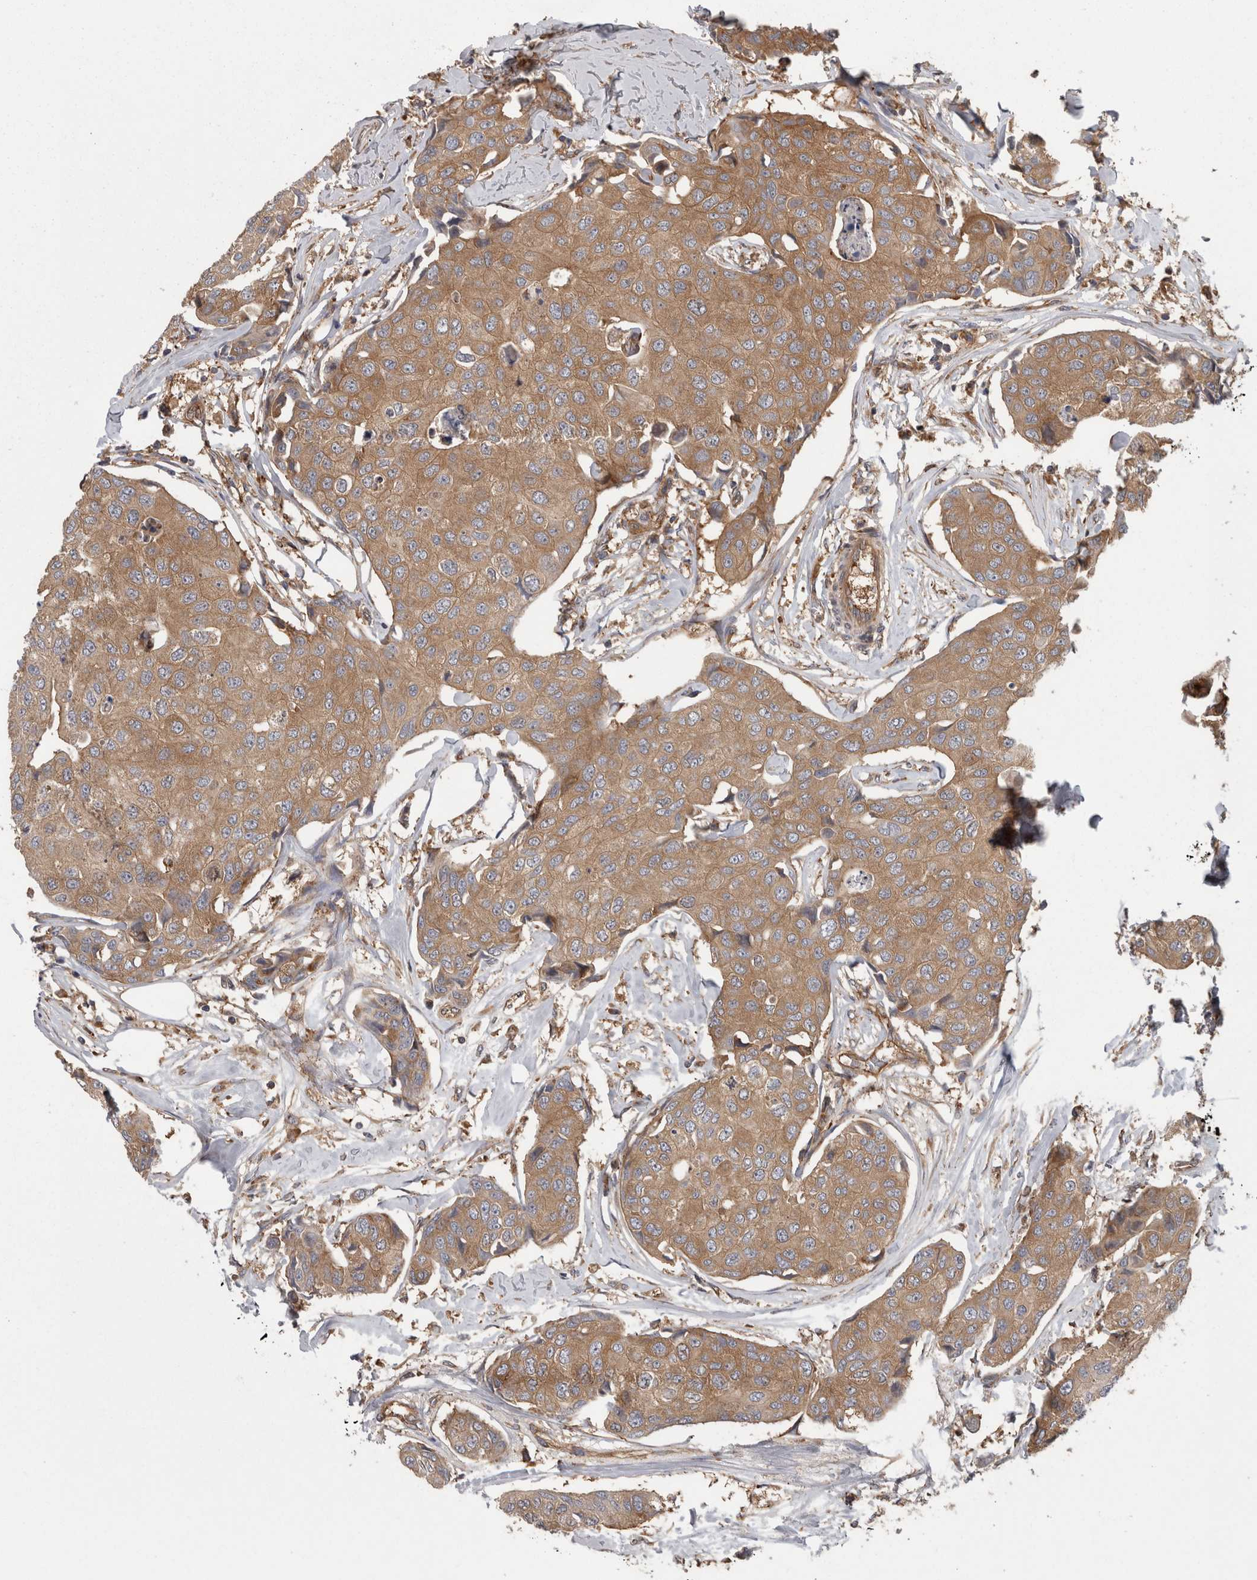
{"staining": {"intensity": "moderate", "quantity": ">75%", "location": "cytoplasmic/membranous"}, "tissue": "breast cancer", "cell_type": "Tumor cells", "image_type": "cancer", "snomed": [{"axis": "morphology", "description": "Duct carcinoma"}, {"axis": "topography", "description": "Breast"}], "caption": "Moderate cytoplasmic/membranous positivity is identified in about >75% of tumor cells in breast cancer (intraductal carcinoma).", "gene": "SMCR8", "patient": {"sex": "female", "age": 80}}